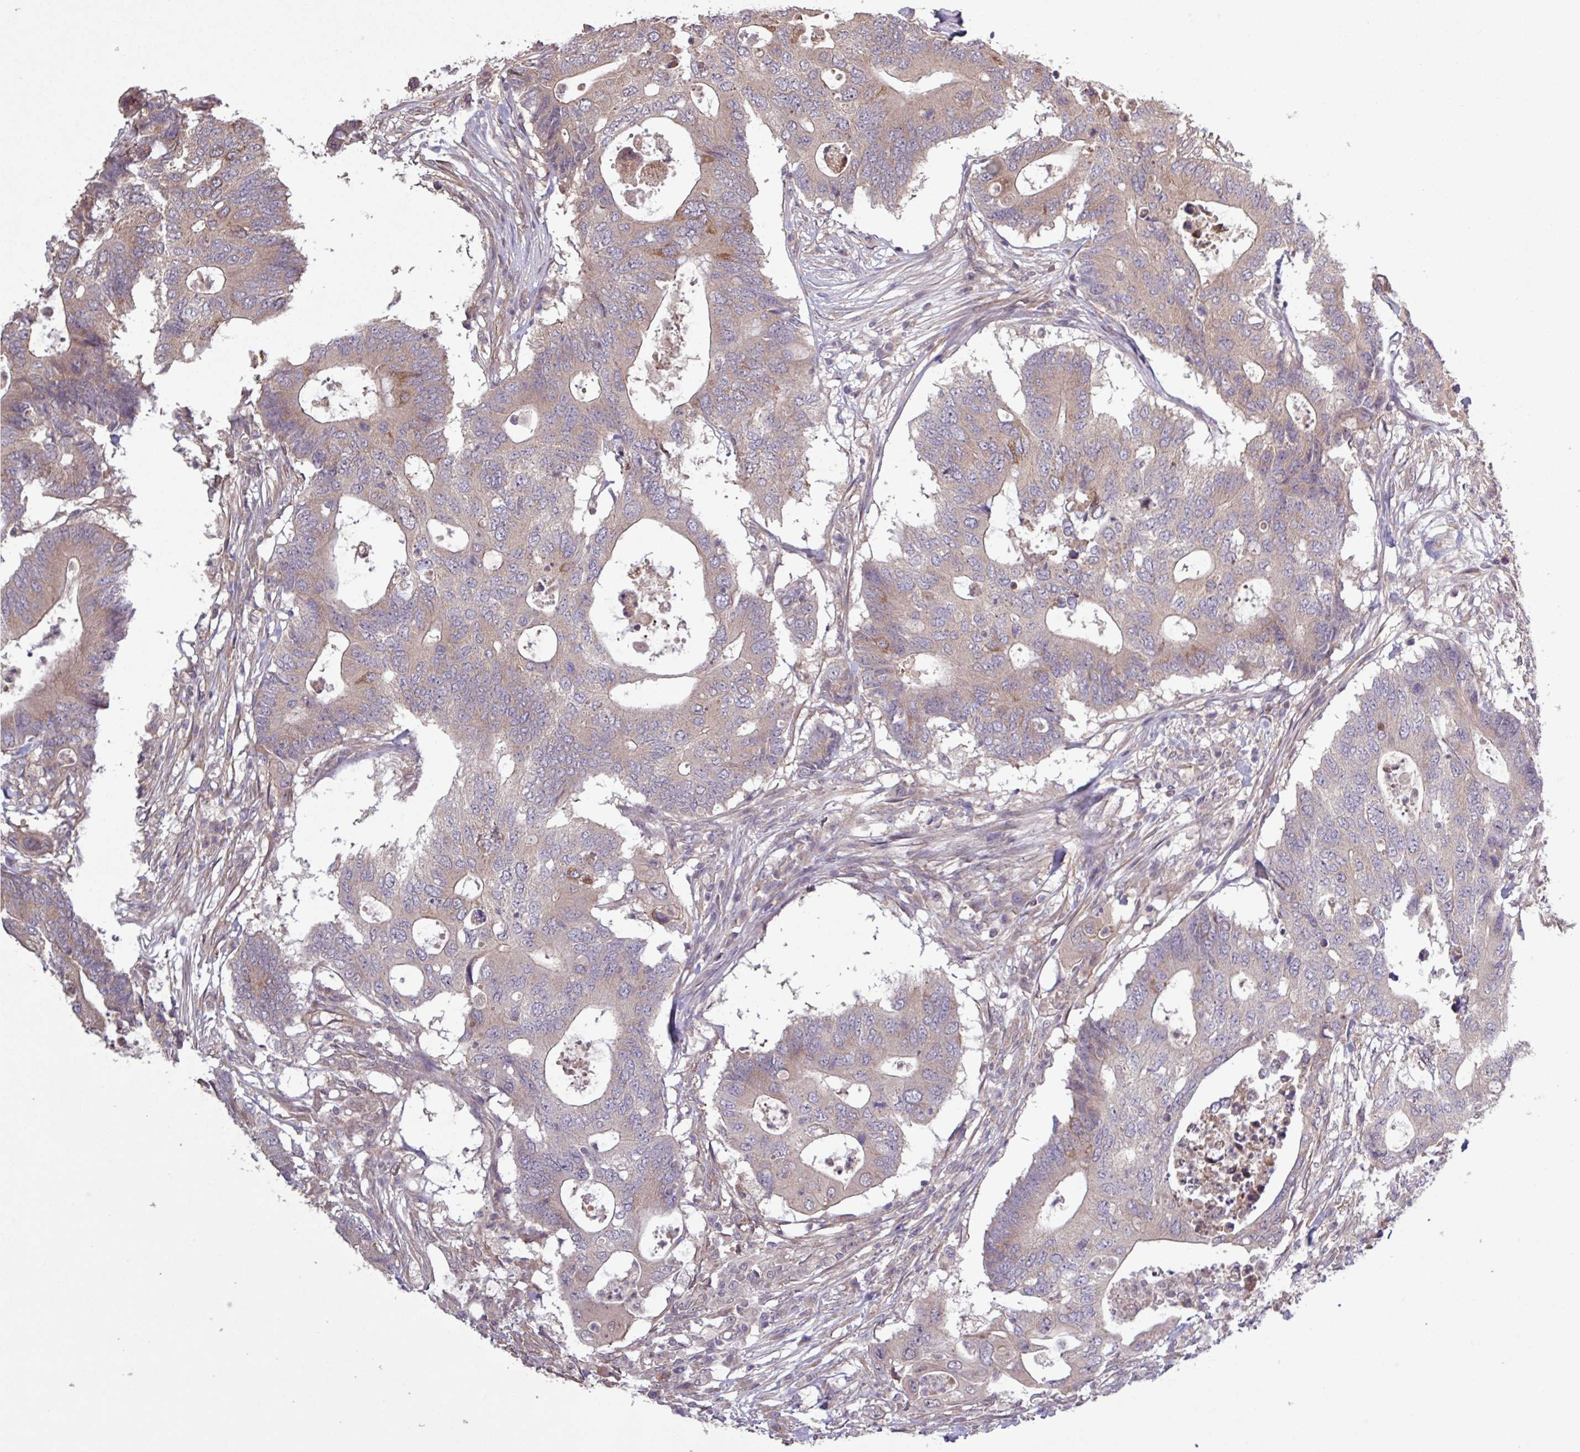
{"staining": {"intensity": "weak", "quantity": "<25%", "location": "cytoplasmic/membranous"}, "tissue": "colorectal cancer", "cell_type": "Tumor cells", "image_type": "cancer", "snomed": [{"axis": "morphology", "description": "Adenocarcinoma, NOS"}, {"axis": "topography", "description": "Colon"}], "caption": "Colorectal adenocarcinoma stained for a protein using IHC demonstrates no positivity tumor cells.", "gene": "TRABD2A", "patient": {"sex": "male", "age": 71}}